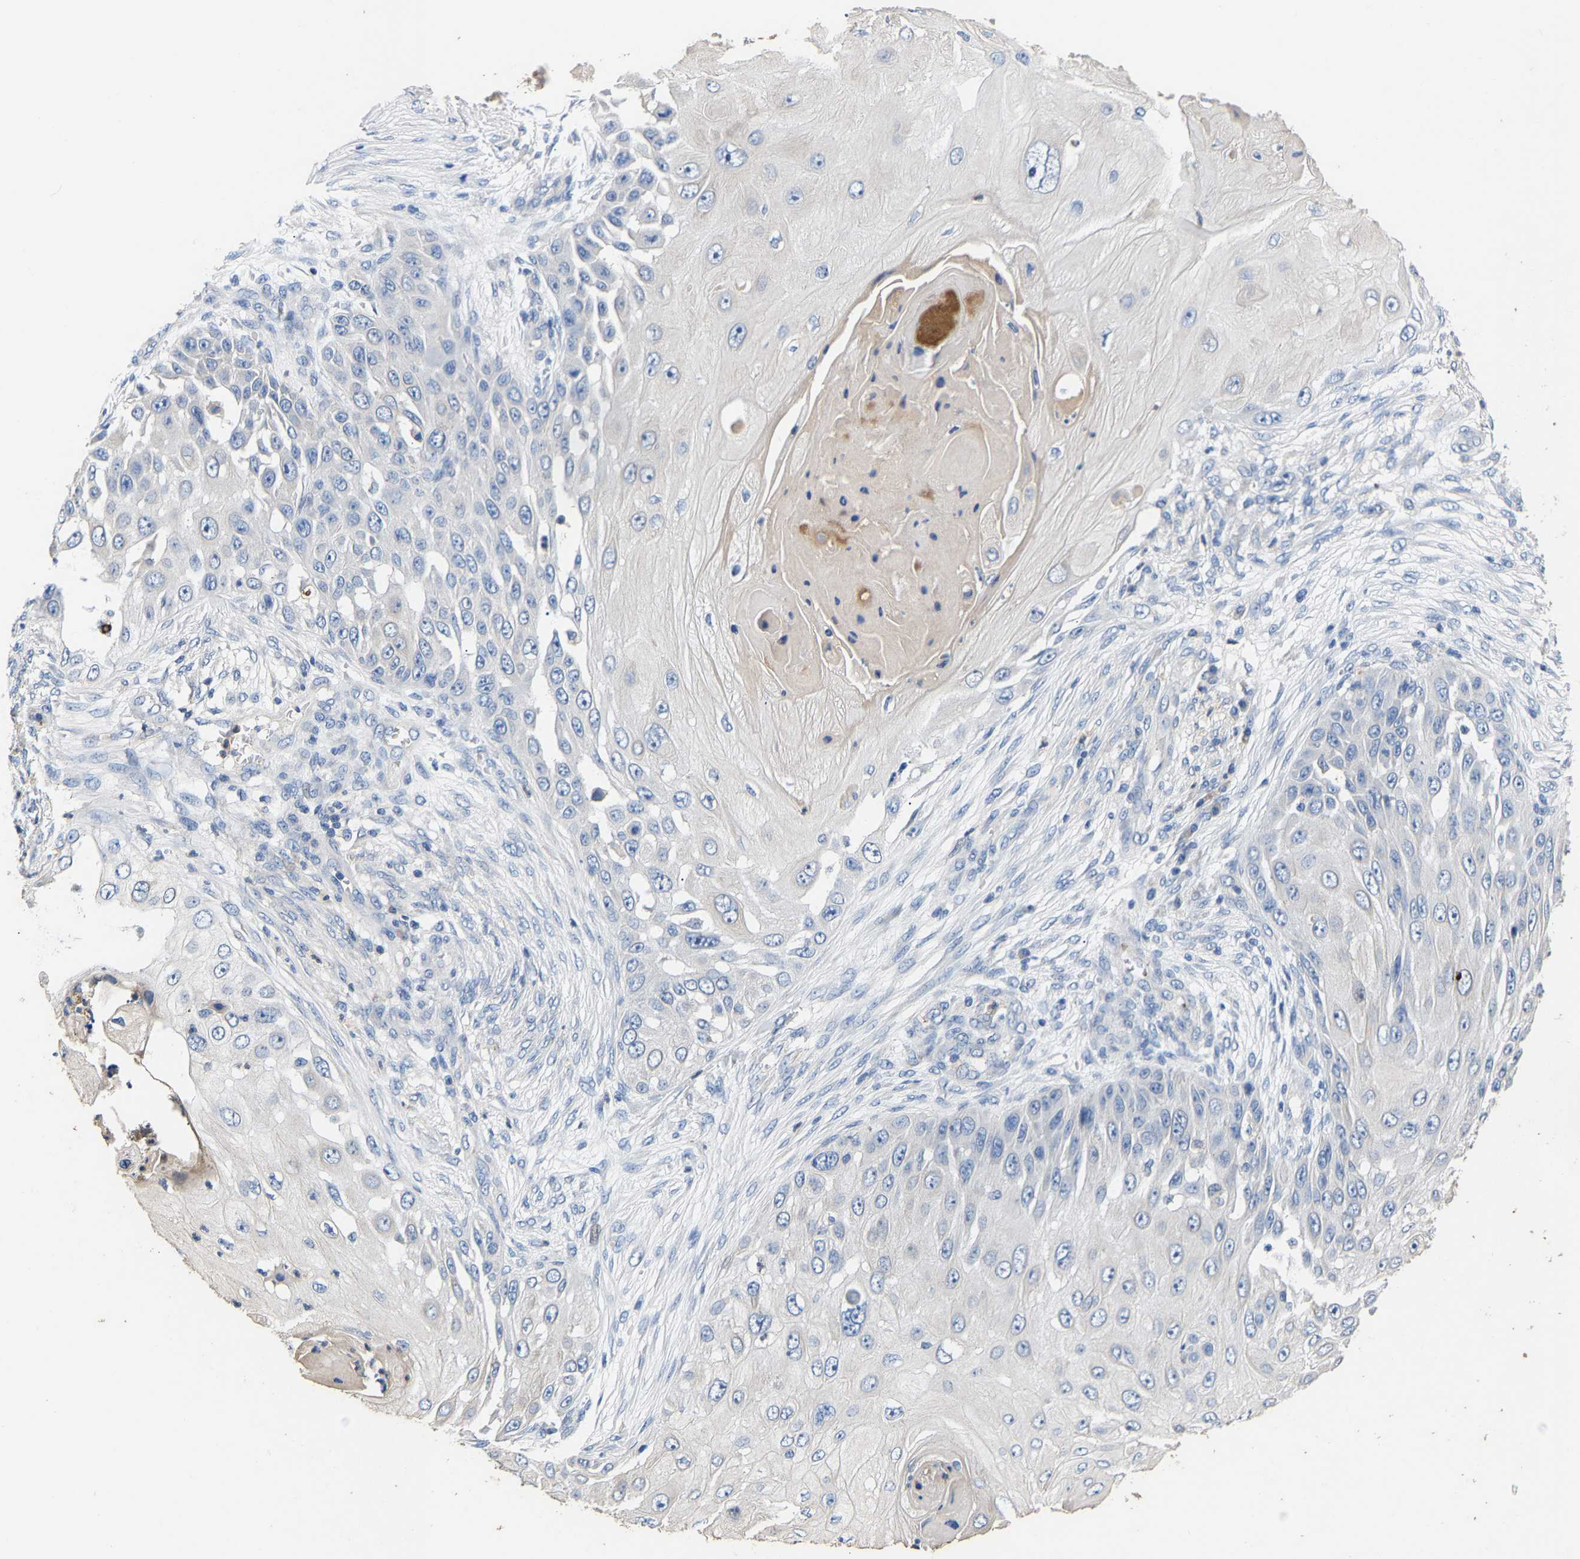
{"staining": {"intensity": "negative", "quantity": "none", "location": "none"}, "tissue": "skin cancer", "cell_type": "Tumor cells", "image_type": "cancer", "snomed": [{"axis": "morphology", "description": "Squamous cell carcinoma, NOS"}, {"axis": "topography", "description": "Skin"}], "caption": "High magnification brightfield microscopy of skin squamous cell carcinoma stained with DAB (brown) and counterstained with hematoxylin (blue): tumor cells show no significant positivity.", "gene": "CCDC171", "patient": {"sex": "female", "age": 44}}